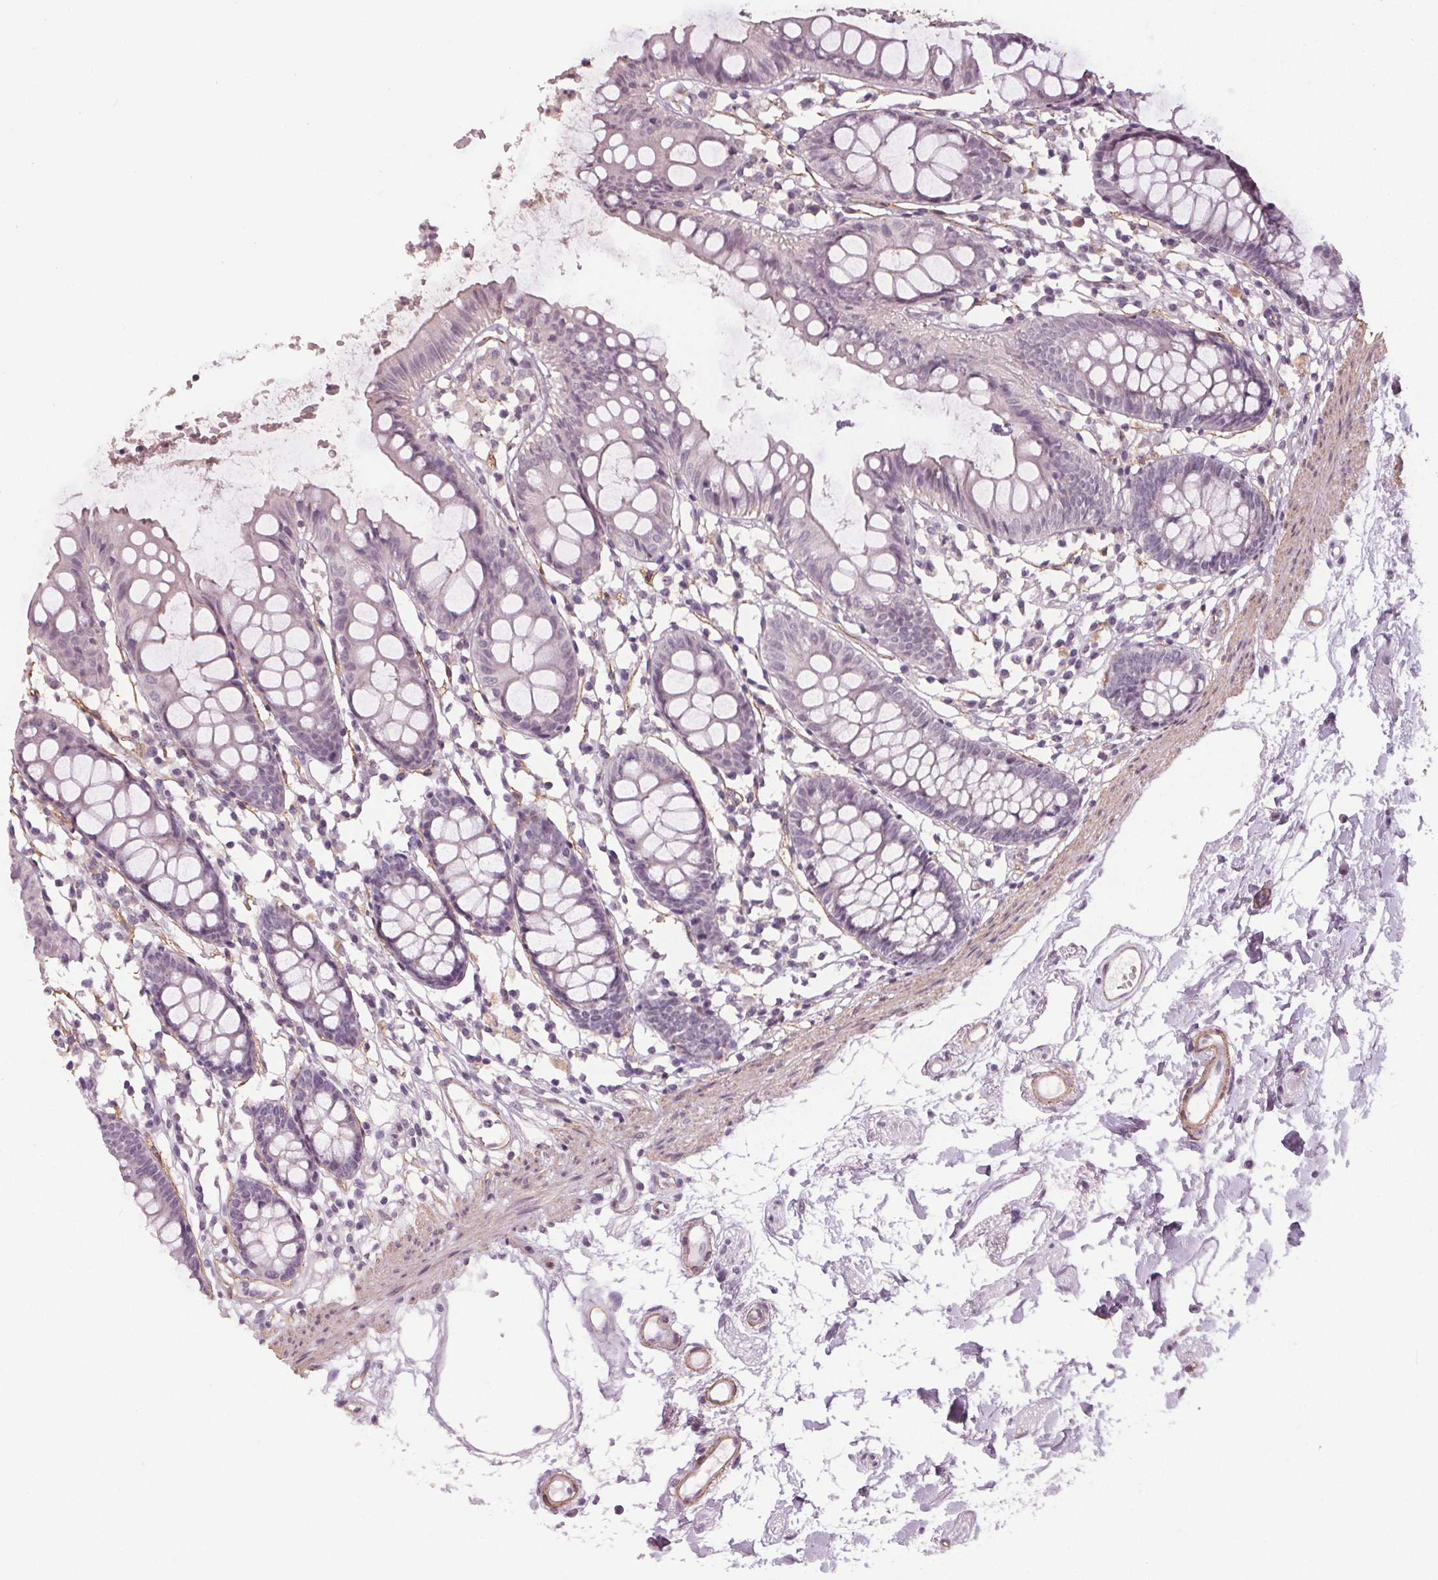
{"staining": {"intensity": "negative", "quantity": "none", "location": "none"}, "tissue": "colon", "cell_type": "Endothelial cells", "image_type": "normal", "snomed": [{"axis": "morphology", "description": "Normal tissue, NOS"}, {"axis": "topography", "description": "Colon"}], "caption": "IHC histopathology image of unremarkable colon: human colon stained with DAB displays no significant protein expression in endothelial cells.", "gene": "PKP1", "patient": {"sex": "female", "age": 84}}